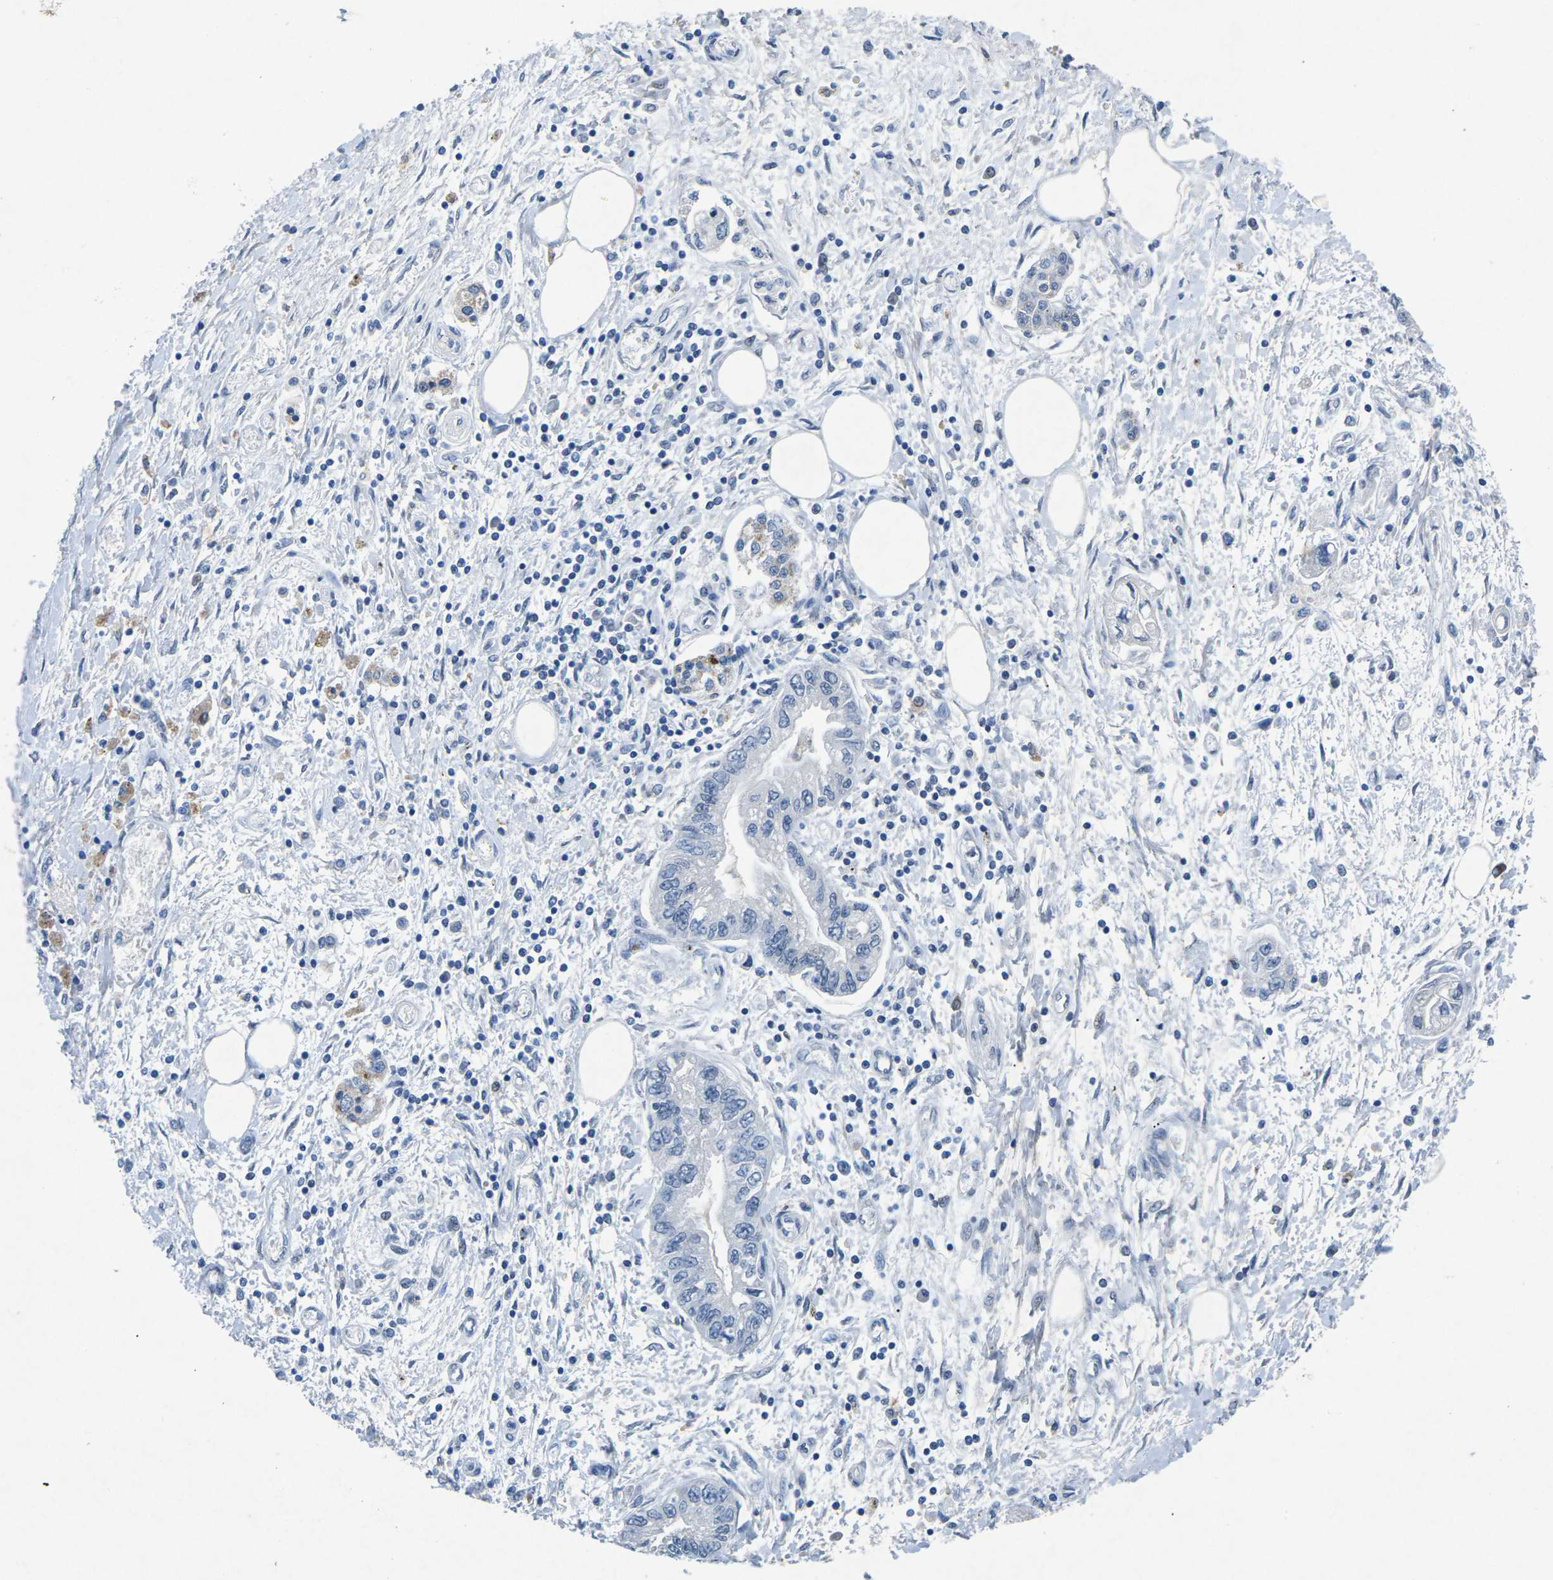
{"staining": {"intensity": "weak", "quantity": "<25%", "location": "cytoplasmic/membranous"}, "tissue": "pancreatic cancer", "cell_type": "Tumor cells", "image_type": "cancer", "snomed": [{"axis": "morphology", "description": "Adenocarcinoma, NOS"}, {"axis": "topography", "description": "Pancreas"}], "caption": "Tumor cells show no significant positivity in pancreatic adenocarcinoma.", "gene": "PLG", "patient": {"sex": "male", "age": 56}}